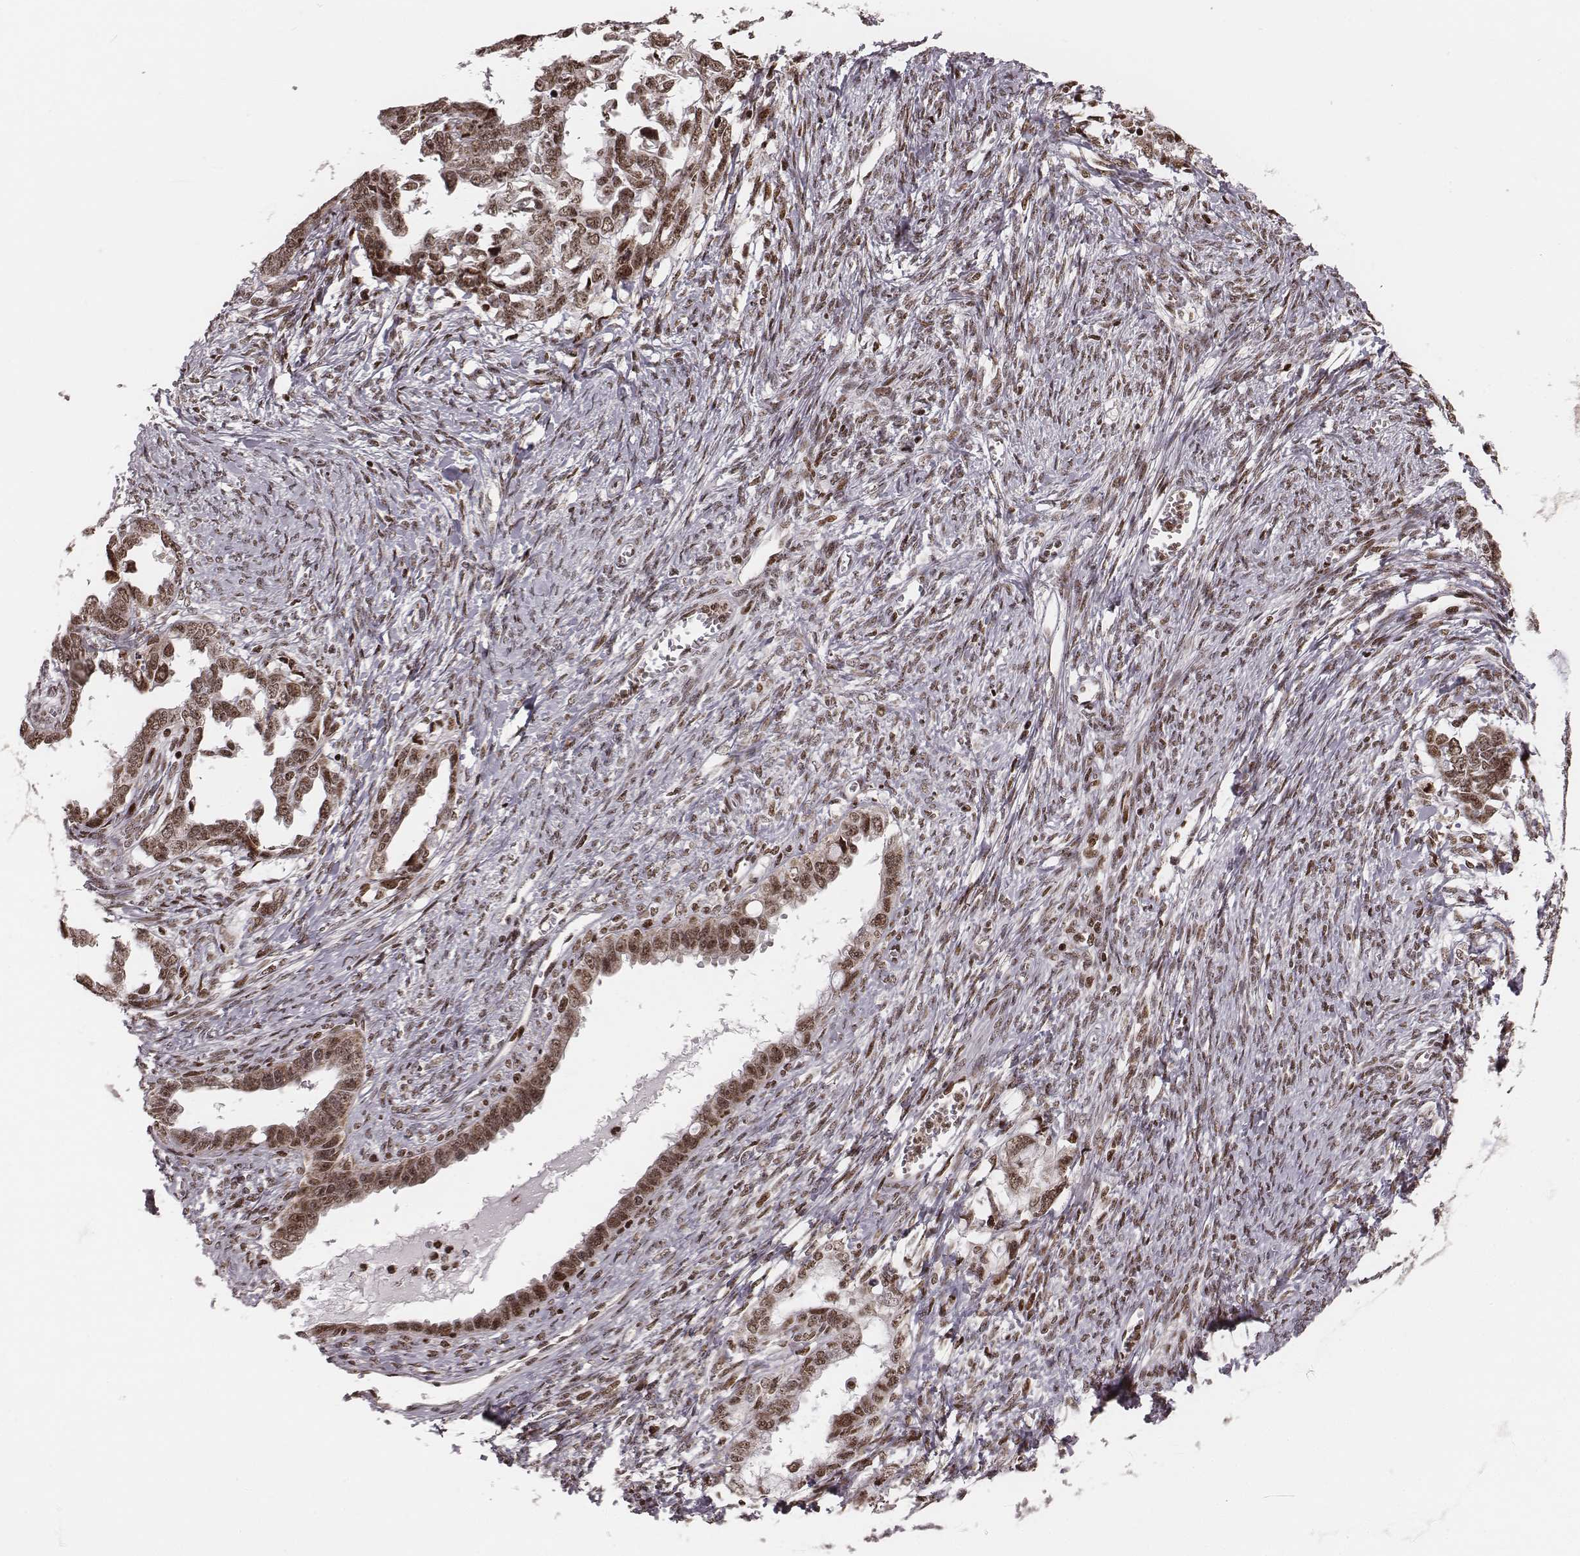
{"staining": {"intensity": "moderate", "quantity": "25%-75%", "location": "cytoplasmic/membranous,nuclear"}, "tissue": "ovarian cancer", "cell_type": "Tumor cells", "image_type": "cancer", "snomed": [{"axis": "morphology", "description": "Cystadenocarcinoma, serous, NOS"}, {"axis": "topography", "description": "Ovary"}], "caption": "Serous cystadenocarcinoma (ovarian) was stained to show a protein in brown. There is medium levels of moderate cytoplasmic/membranous and nuclear expression in about 25%-75% of tumor cells.", "gene": "VRK3", "patient": {"sex": "female", "age": 69}}